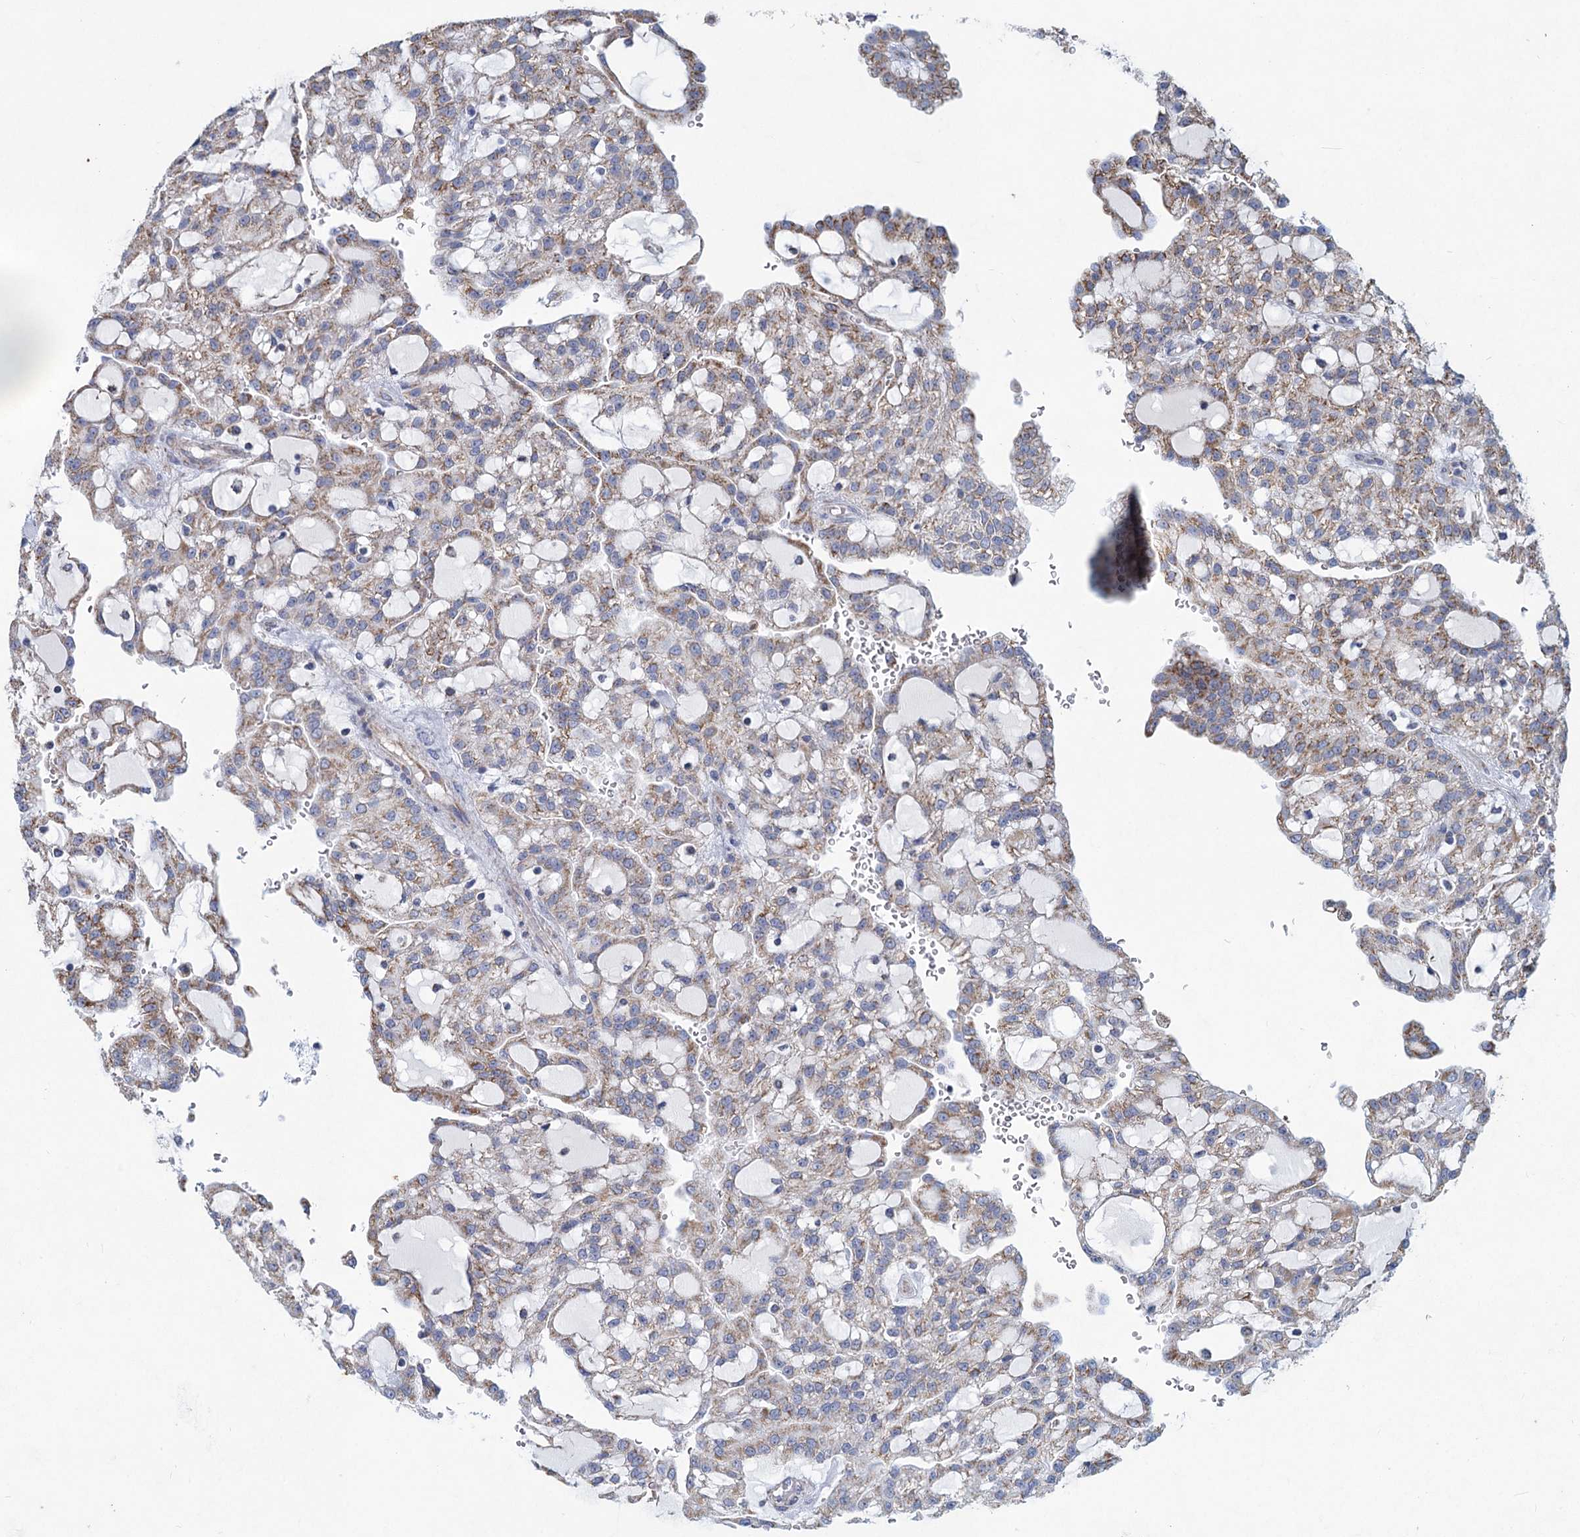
{"staining": {"intensity": "moderate", "quantity": "25%-75%", "location": "cytoplasmic/membranous"}, "tissue": "renal cancer", "cell_type": "Tumor cells", "image_type": "cancer", "snomed": [{"axis": "morphology", "description": "Adenocarcinoma, NOS"}, {"axis": "topography", "description": "Kidney"}], "caption": "A high-resolution histopathology image shows IHC staining of adenocarcinoma (renal), which shows moderate cytoplasmic/membranous expression in approximately 25%-75% of tumor cells. (DAB IHC with brightfield microscopy, high magnification).", "gene": "NDUFC2", "patient": {"sex": "male", "age": 63}}